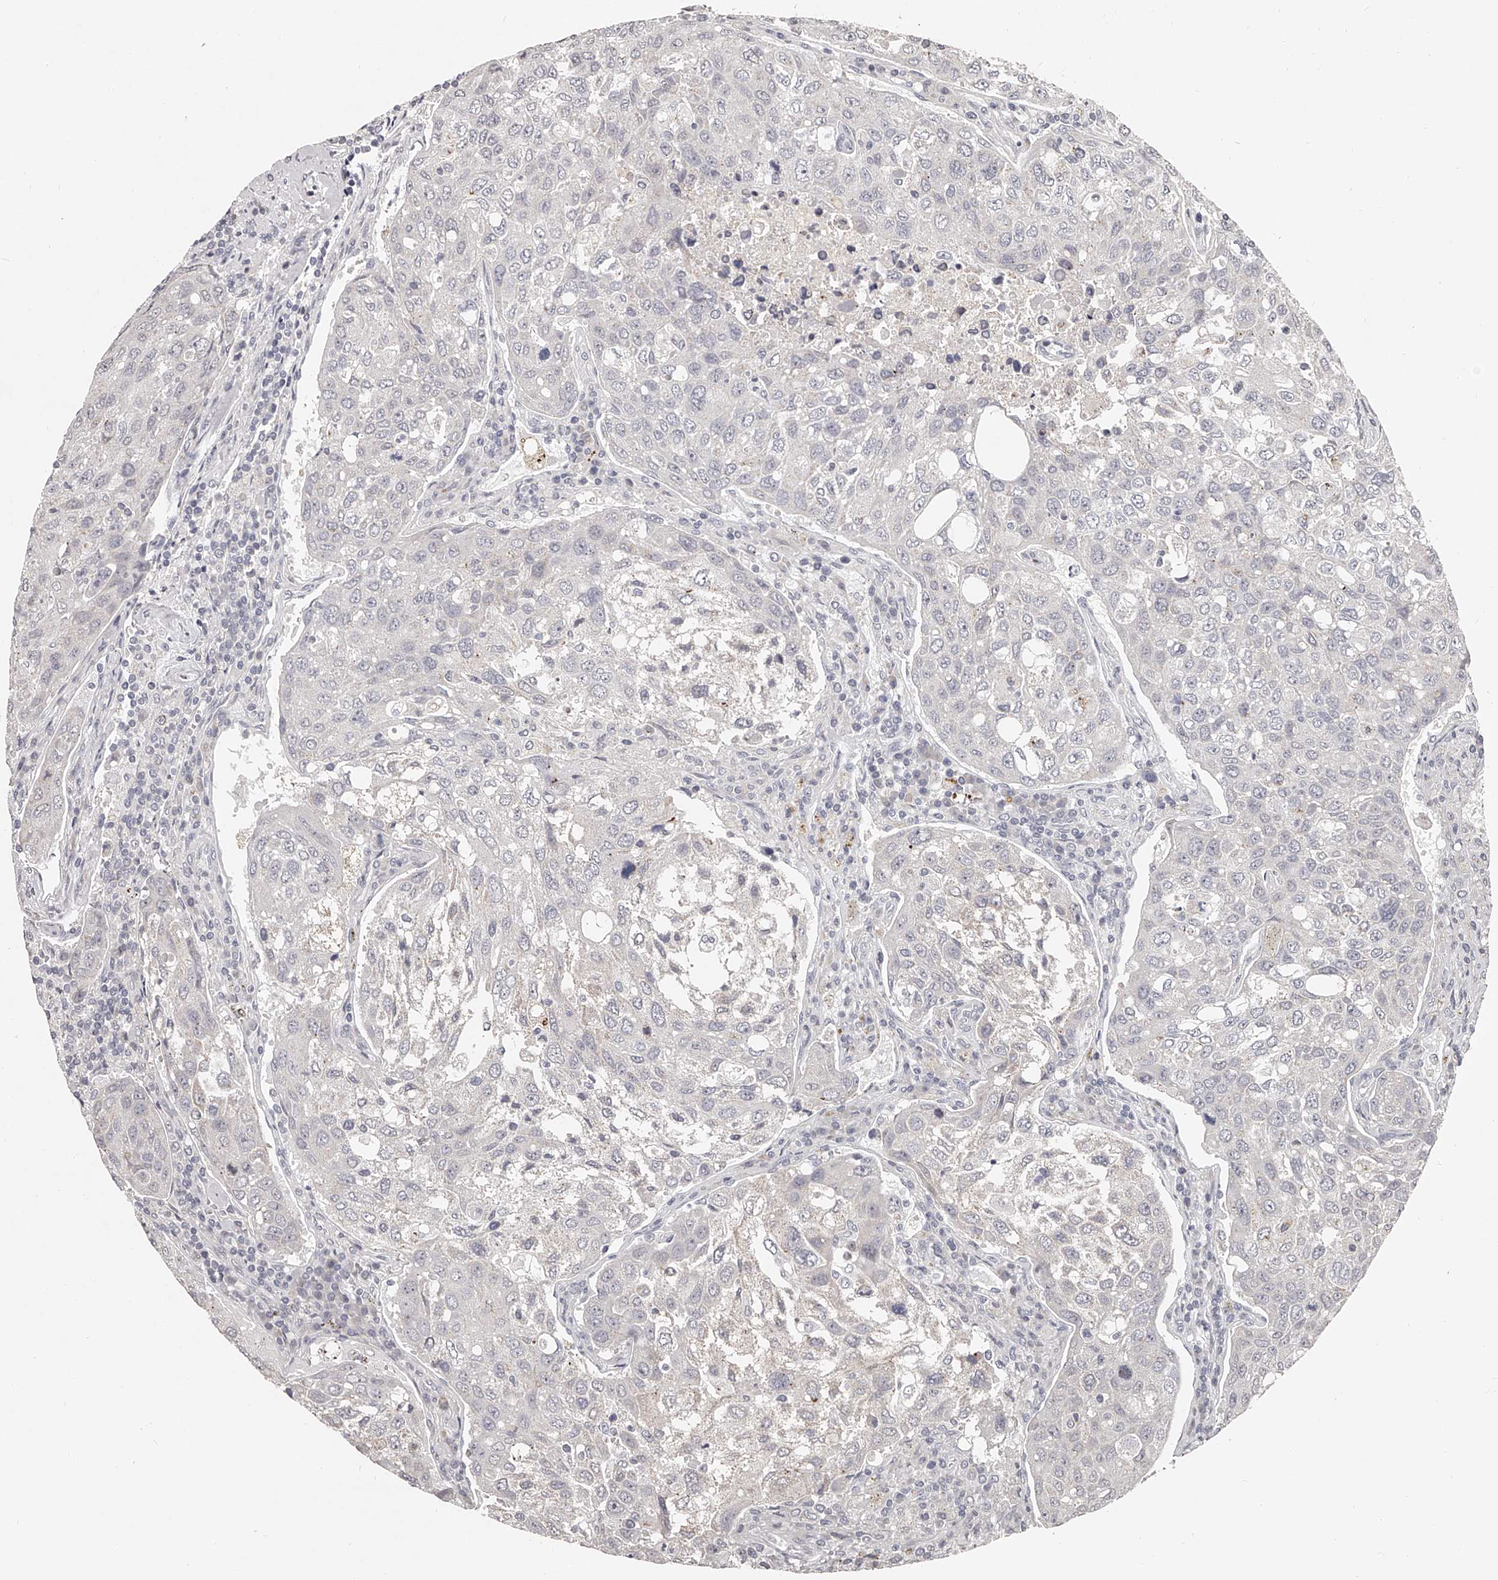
{"staining": {"intensity": "negative", "quantity": "none", "location": "none"}, "tissue": "urothelial cancer", "cell_type": "Tumor cells", "image_type": "cancer", "snomed": [{"axis": "morphology", "description": "Urothelial carcinoma, High grade"}, {"axis": "topography", "description": "Lymph node"}, {"axis": "topography", "description": "Urinary bladder"}], "caption": "This photomicrograph is of urothelial carcinoma (high-grade) stained with IHC to label a protein in brown with the nuclei are counter-stained blue. There is no staining in tumor cells.", "gene": "NT5DC1", "patient": {"sex": "male", "age": 51}}